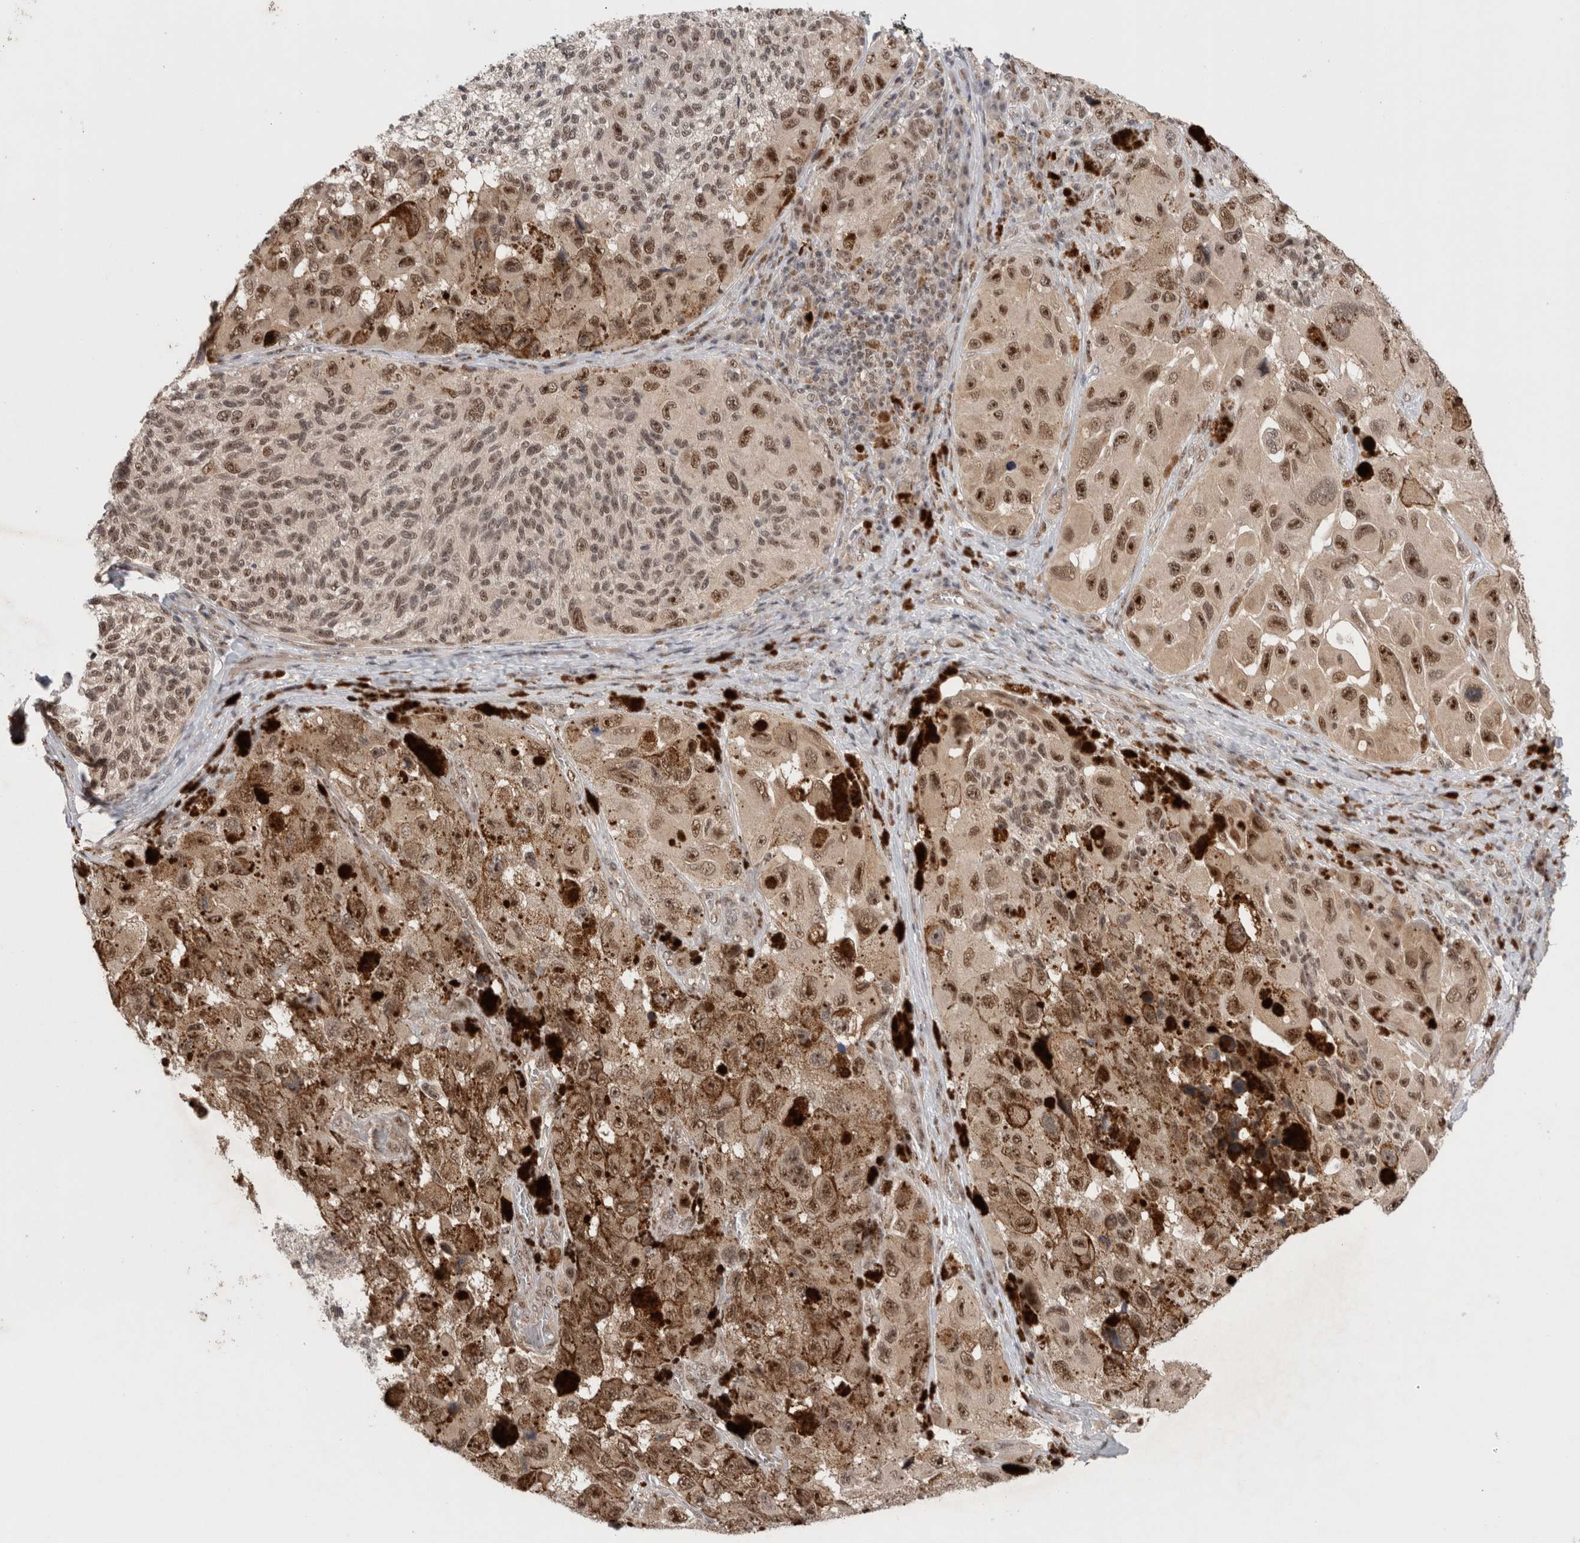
{"staining": {"intensity": "moderate", "quantity": ">75%", "location": "cytoplasmic/membranous,nuclear"}, "tissue": "melanoma", "cell_type": "Tumor cells", "image_type": "cancer", "snomed": [{"axis": "morphology", "description": "Malignant melanoma, NOS"}, {"axis": "topography", "description": "Skin"}], "caption": "A brown stain highlights moderate cytoplasmic/membranous and nuclear staining of a protein in malignant melanoma tumor cells.", "gene": "MPHOSPH6", "patient": {"sex": "female", "age": 73}}